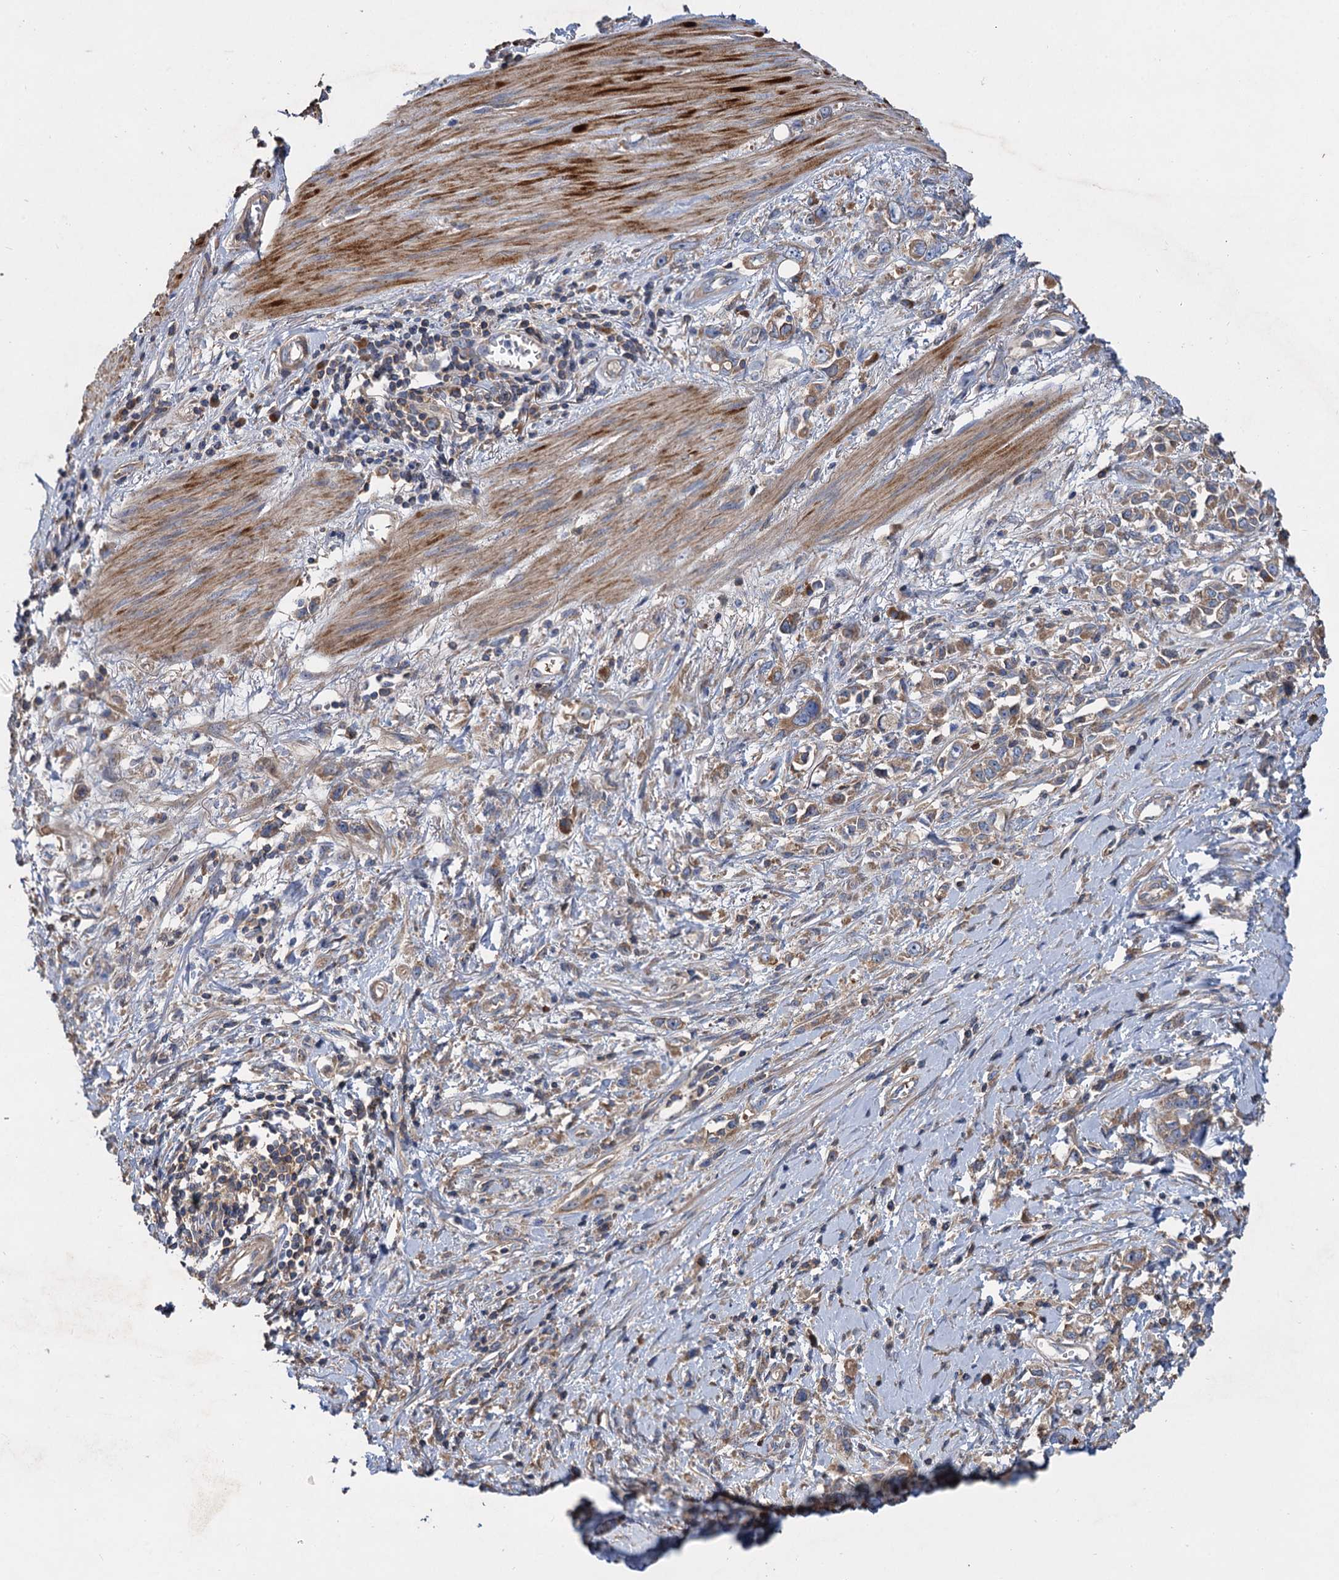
{"staining": {"intensity": "weak", "quantity": ">75%", "location": "cytoplasmic/membranous"}, "tissue": "stomach cancer", "cell_type": "Tumor cells", "image_type": "cancer", "snomed": [{"axis": "morphology", "description": "Adenocarcinoma, NOS"}, {"axis": "topography", "description": "Stomach"}], "caption": "Protein positivity by immunohistochemistry exhibits weak cytoplasmic/membranous positivity in about >75% of tumor cells in stomach cancer. (DAB (3,3'-diaminobenzidine) = brown stain, brightfield microscopy at high magnification).", "gene": "ALKBH7", "patient": {"sex": "female", "age": 76}}